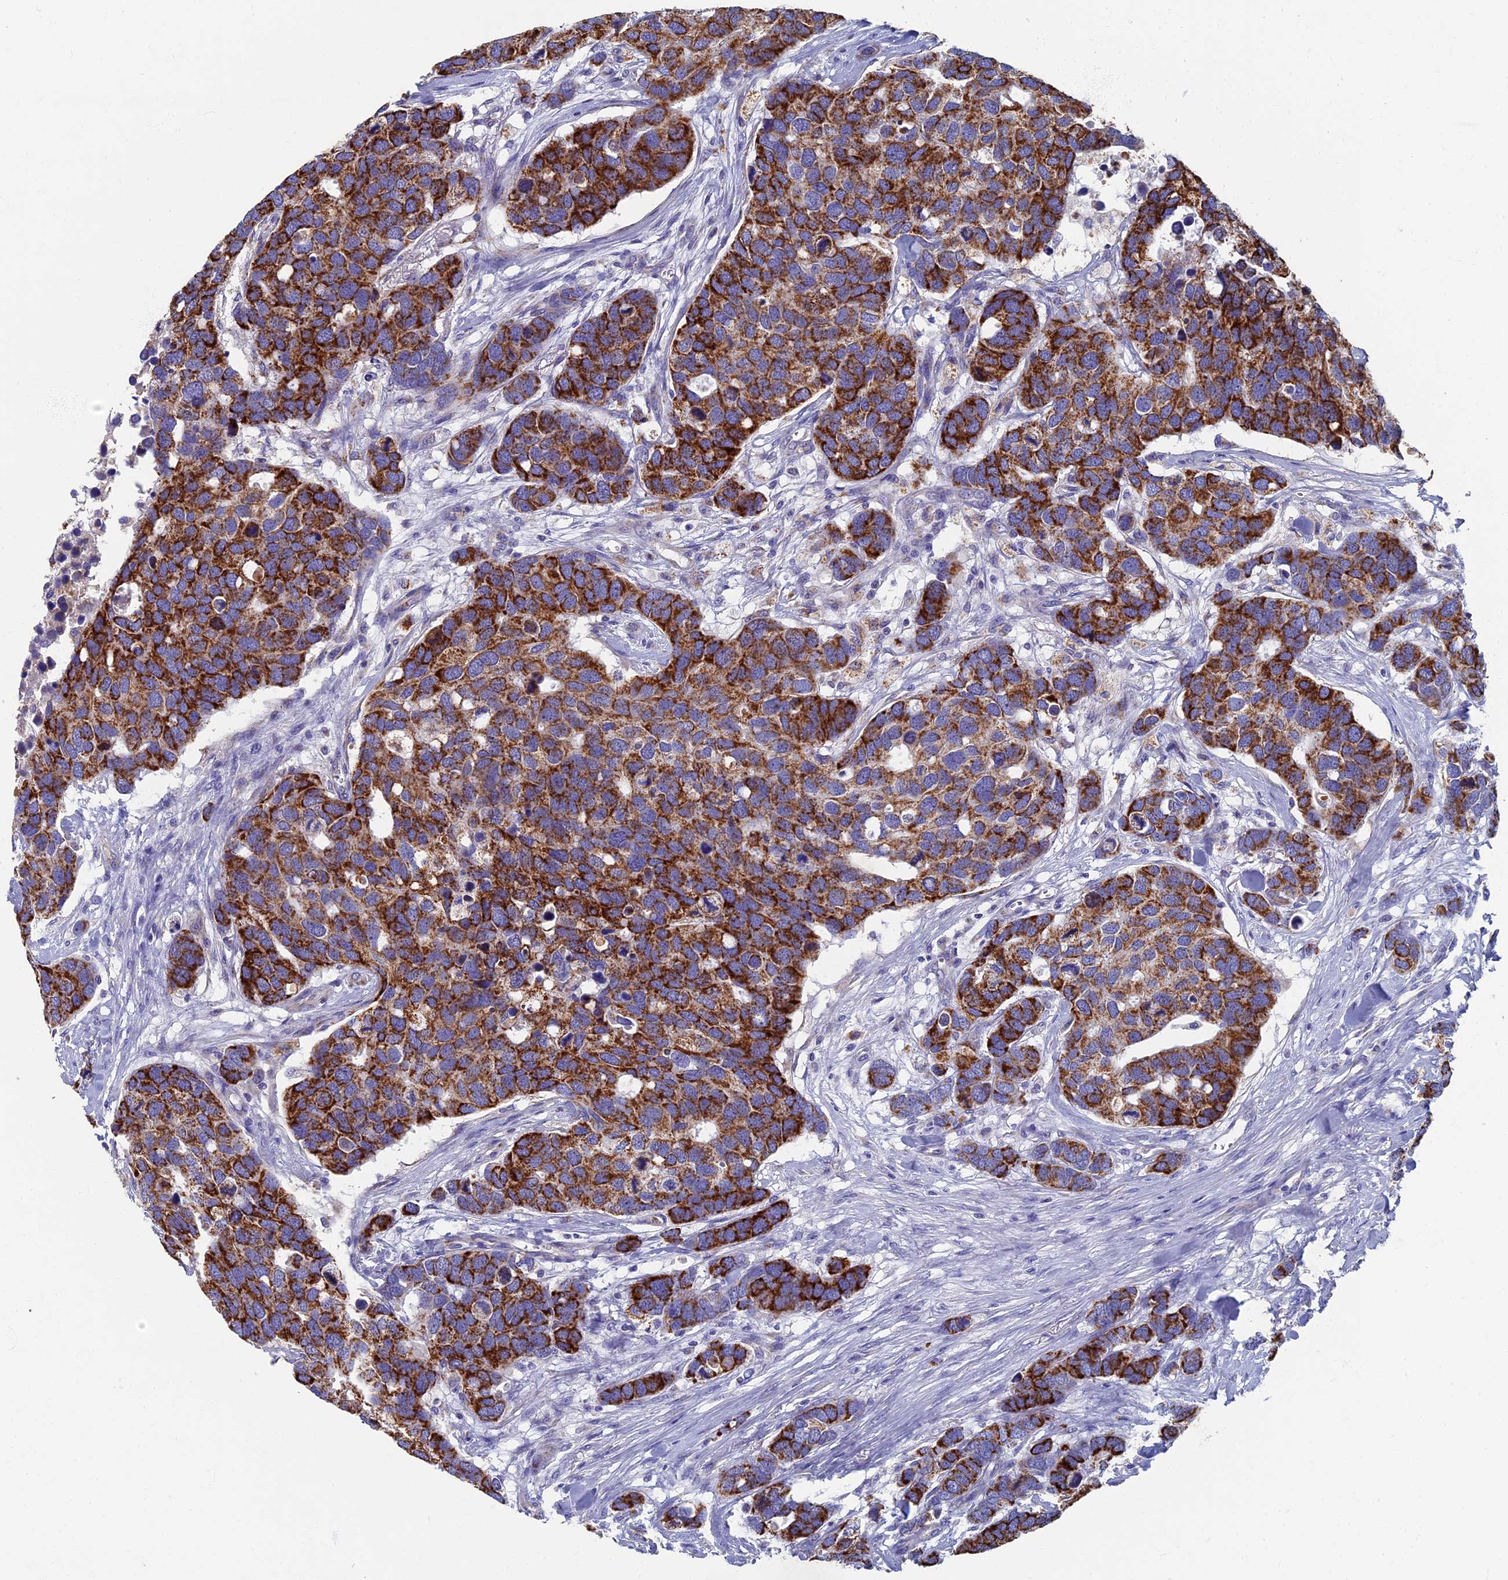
{"staining": {"intensity": "strong", "quantity": ">75%", "location": "cytoplasmic/membranous"}, "tissue": "breast cancer", "cell_type": "Tumor cells", "image_type": "cancer", "snomed": [{"axis": "morphology", "description": "Duct carcinoma"}, {"axis": "topography", "description": "Breast"}], "caption": "Immunohistochemistry (IHC) image of neoplastic tissue: human infiltrating ductal carcinoma (breast) stained using IHC demonstrates high levels of strong protein expression localized specifically in the cytoplasmic/membranous of tumor cells, appearing as a cytoplasmic/membranous brown color.", "gene": "OAT", "patient": {"sex": "female", "age": 83}}